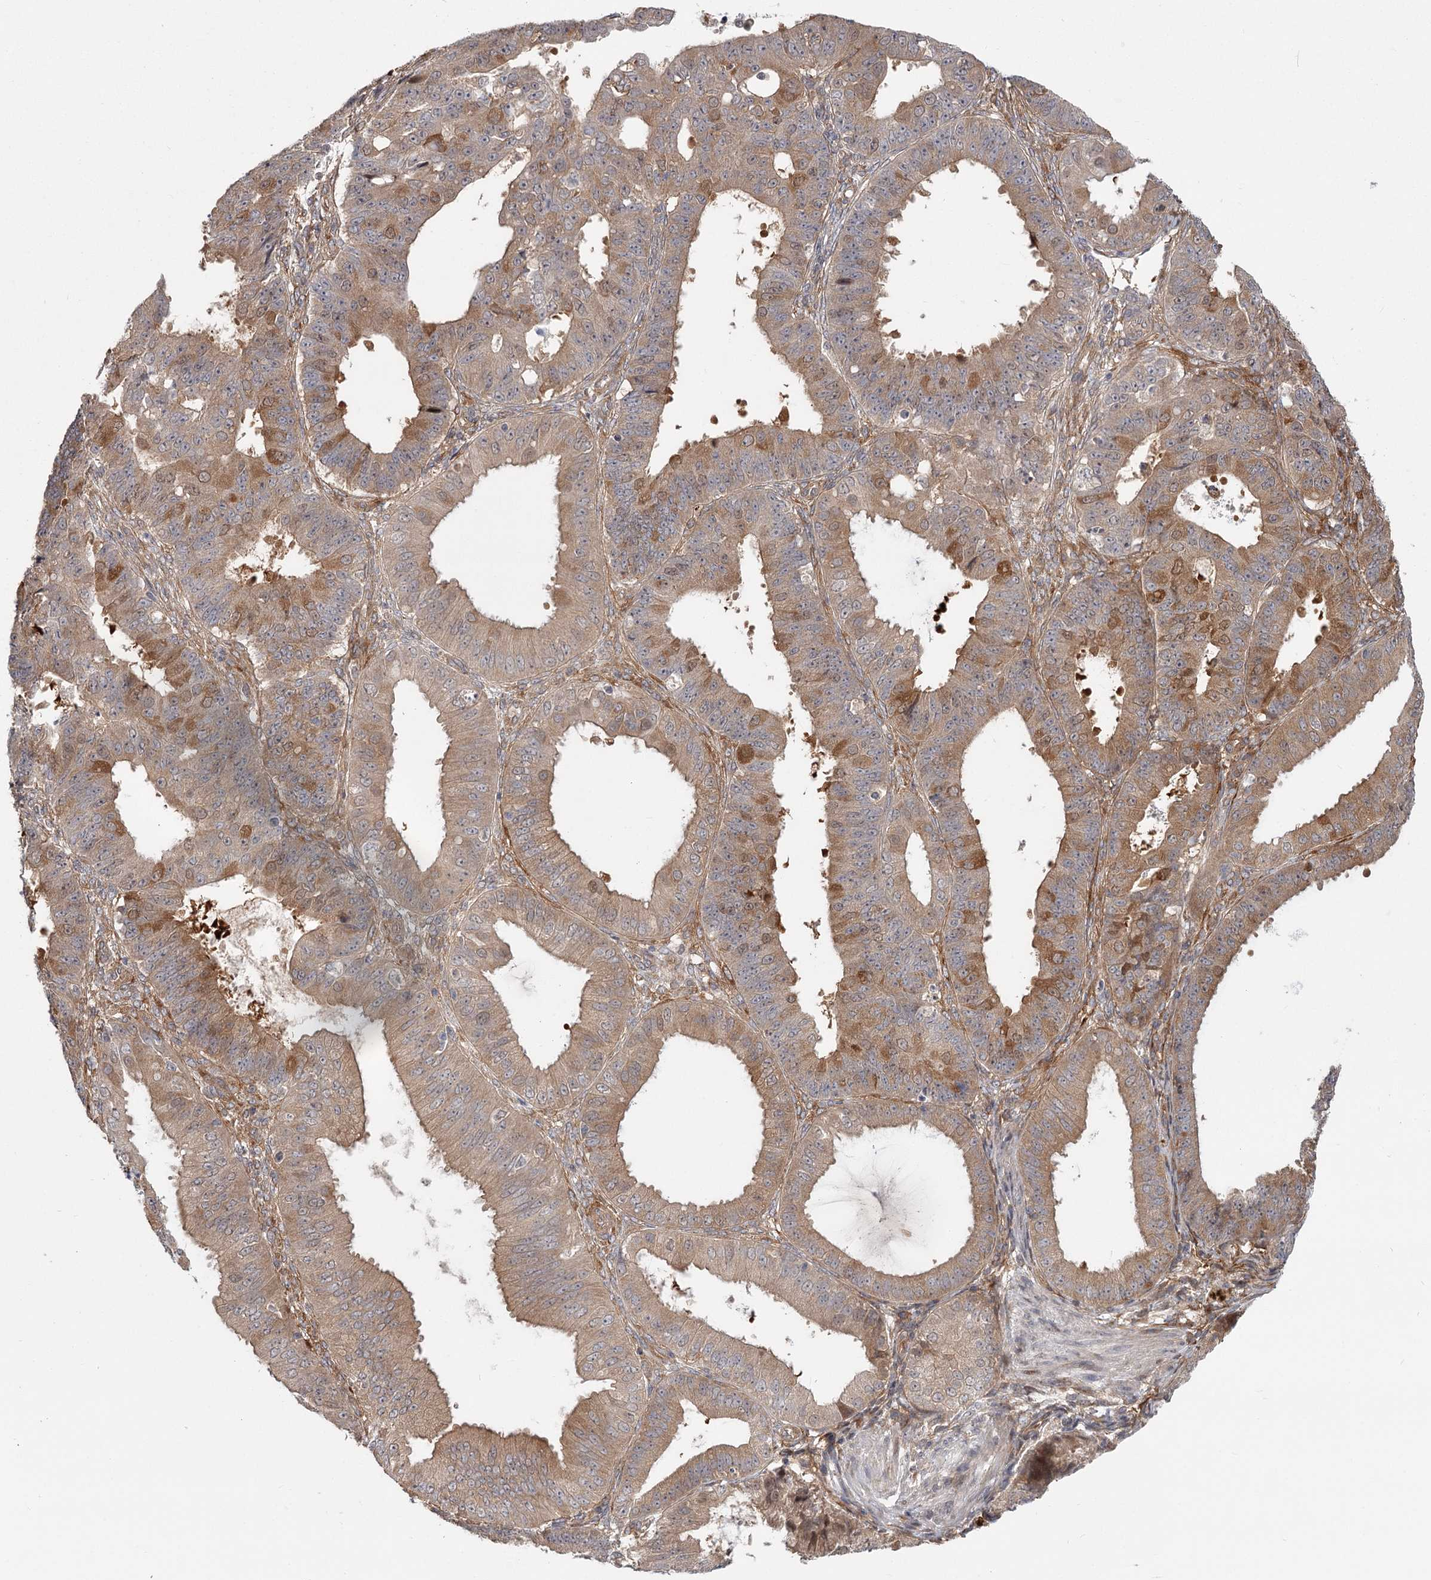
{"staining": {"intensity": "moderate", "quantity": "<25%", "location": "cytoplasmic/membranous"}, "tissue": "ovarian cancer", "cell_type": "Tumor cells", "image_type": "cancer", "snomed": [{"axis": "morphology", "description": "Carcinoma, endometroid"}, {"axis": "topography", "description": "Appendix"}, {"axis": "topography", "description": "Ovary"}], "caption": "This micrograph exhibits endometroid carcinoma (ovarian) stained with immunohistochemistry (IHC) to label a protein in brown. The cytoplasmic/membranous of tumor cells show moderate positivity for the protein. Nuclei are counter-stained blue.", "gene": "CCNG2", "patient": {"sex": "female", "age": 42}}